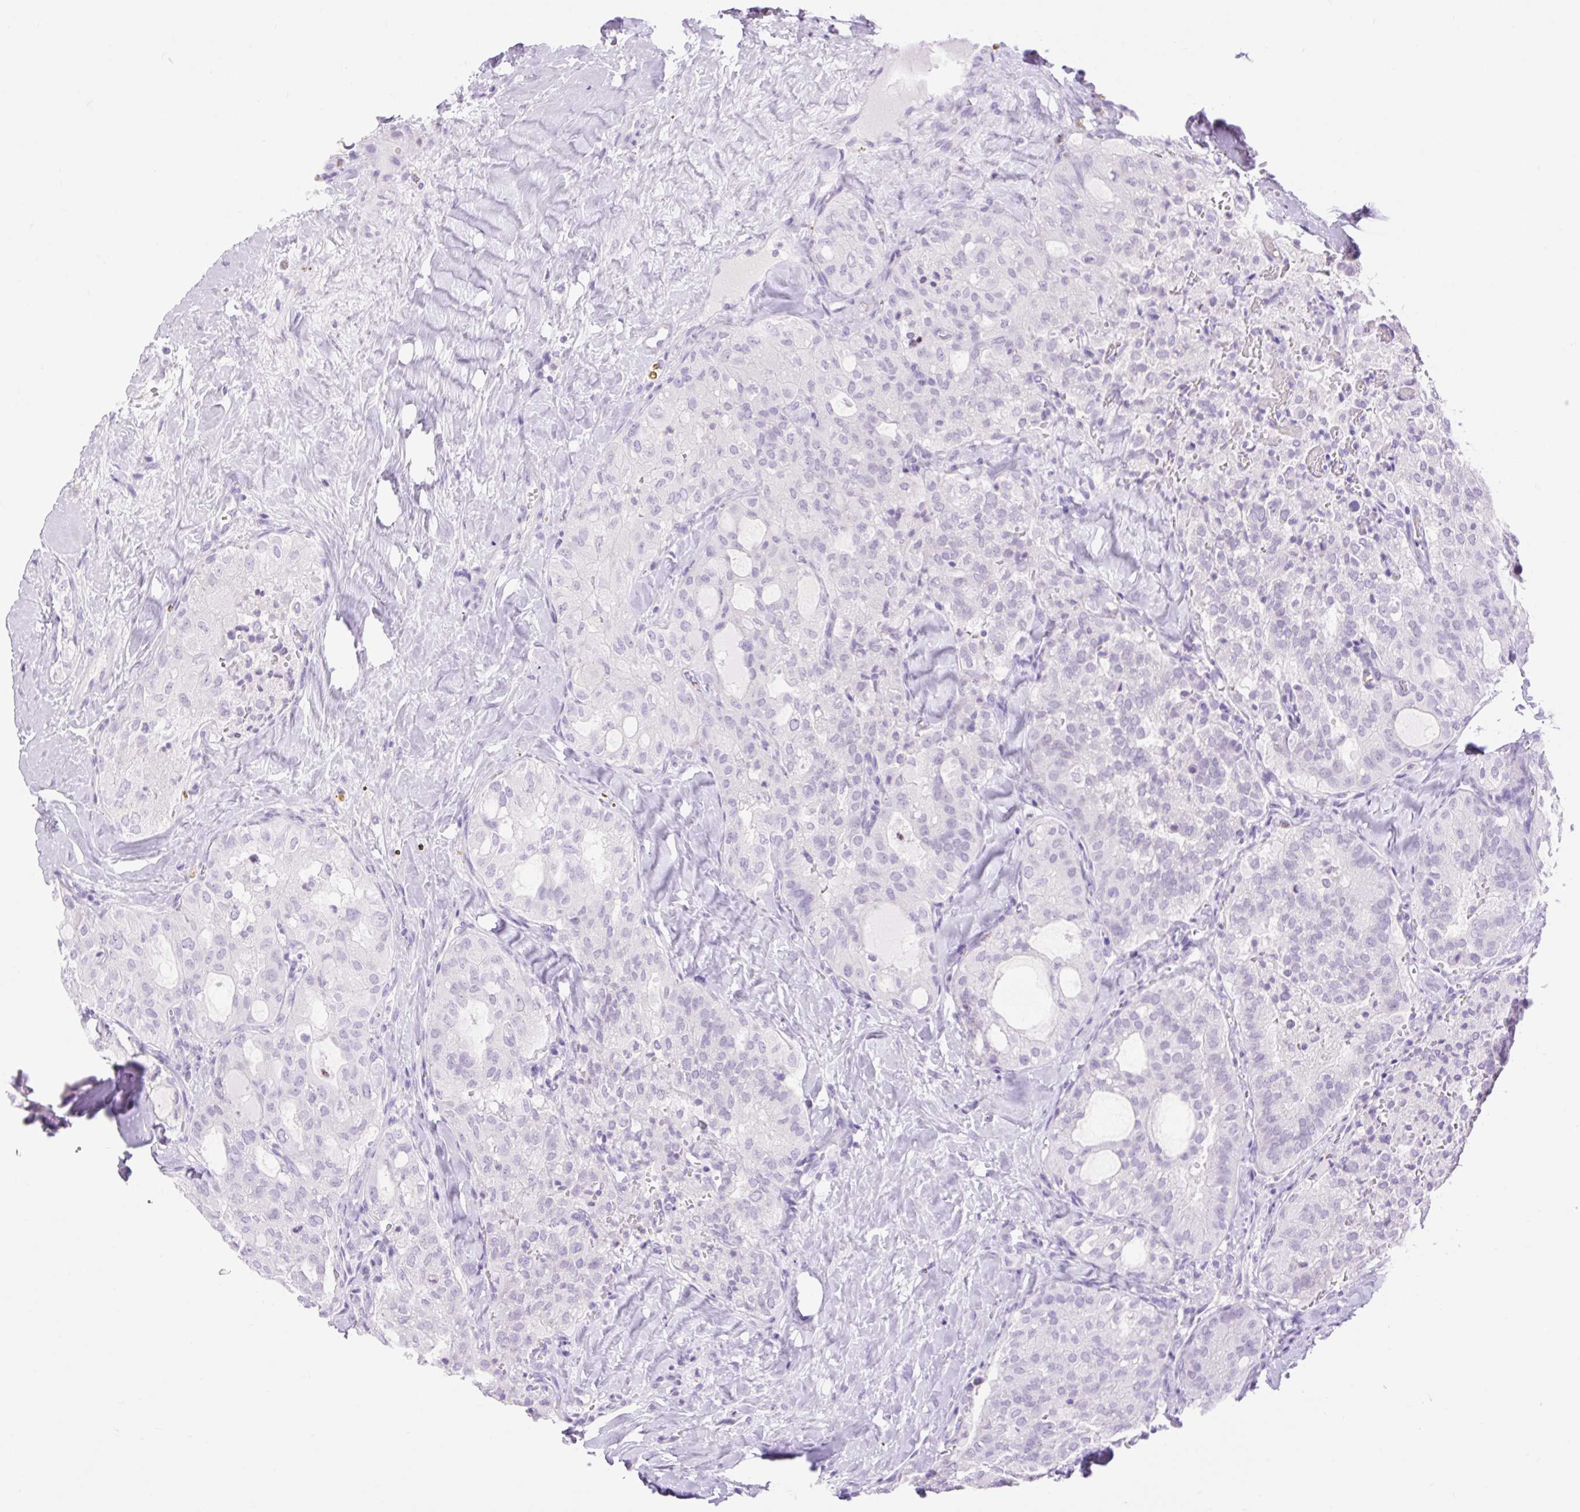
{"staining": {"intensity": "negative", "quantity": "none", "location": "none"}, "tissue": "thyroid cancer", "cell_type": "Tumor cells", "image_type": "cancer", "snomed": [{"axis": "morphology", "description": "Follicular adenoma carcinoma, NOS"}, {"axis": "topography", "description": "Thyroid gland"}], "caption": "Thyroid cancer stained for a protein using immunohistochemistry shows no expression tumor cells.", "gene": "SLC25A40", "patient": {"sex": "male", "age": 75}}